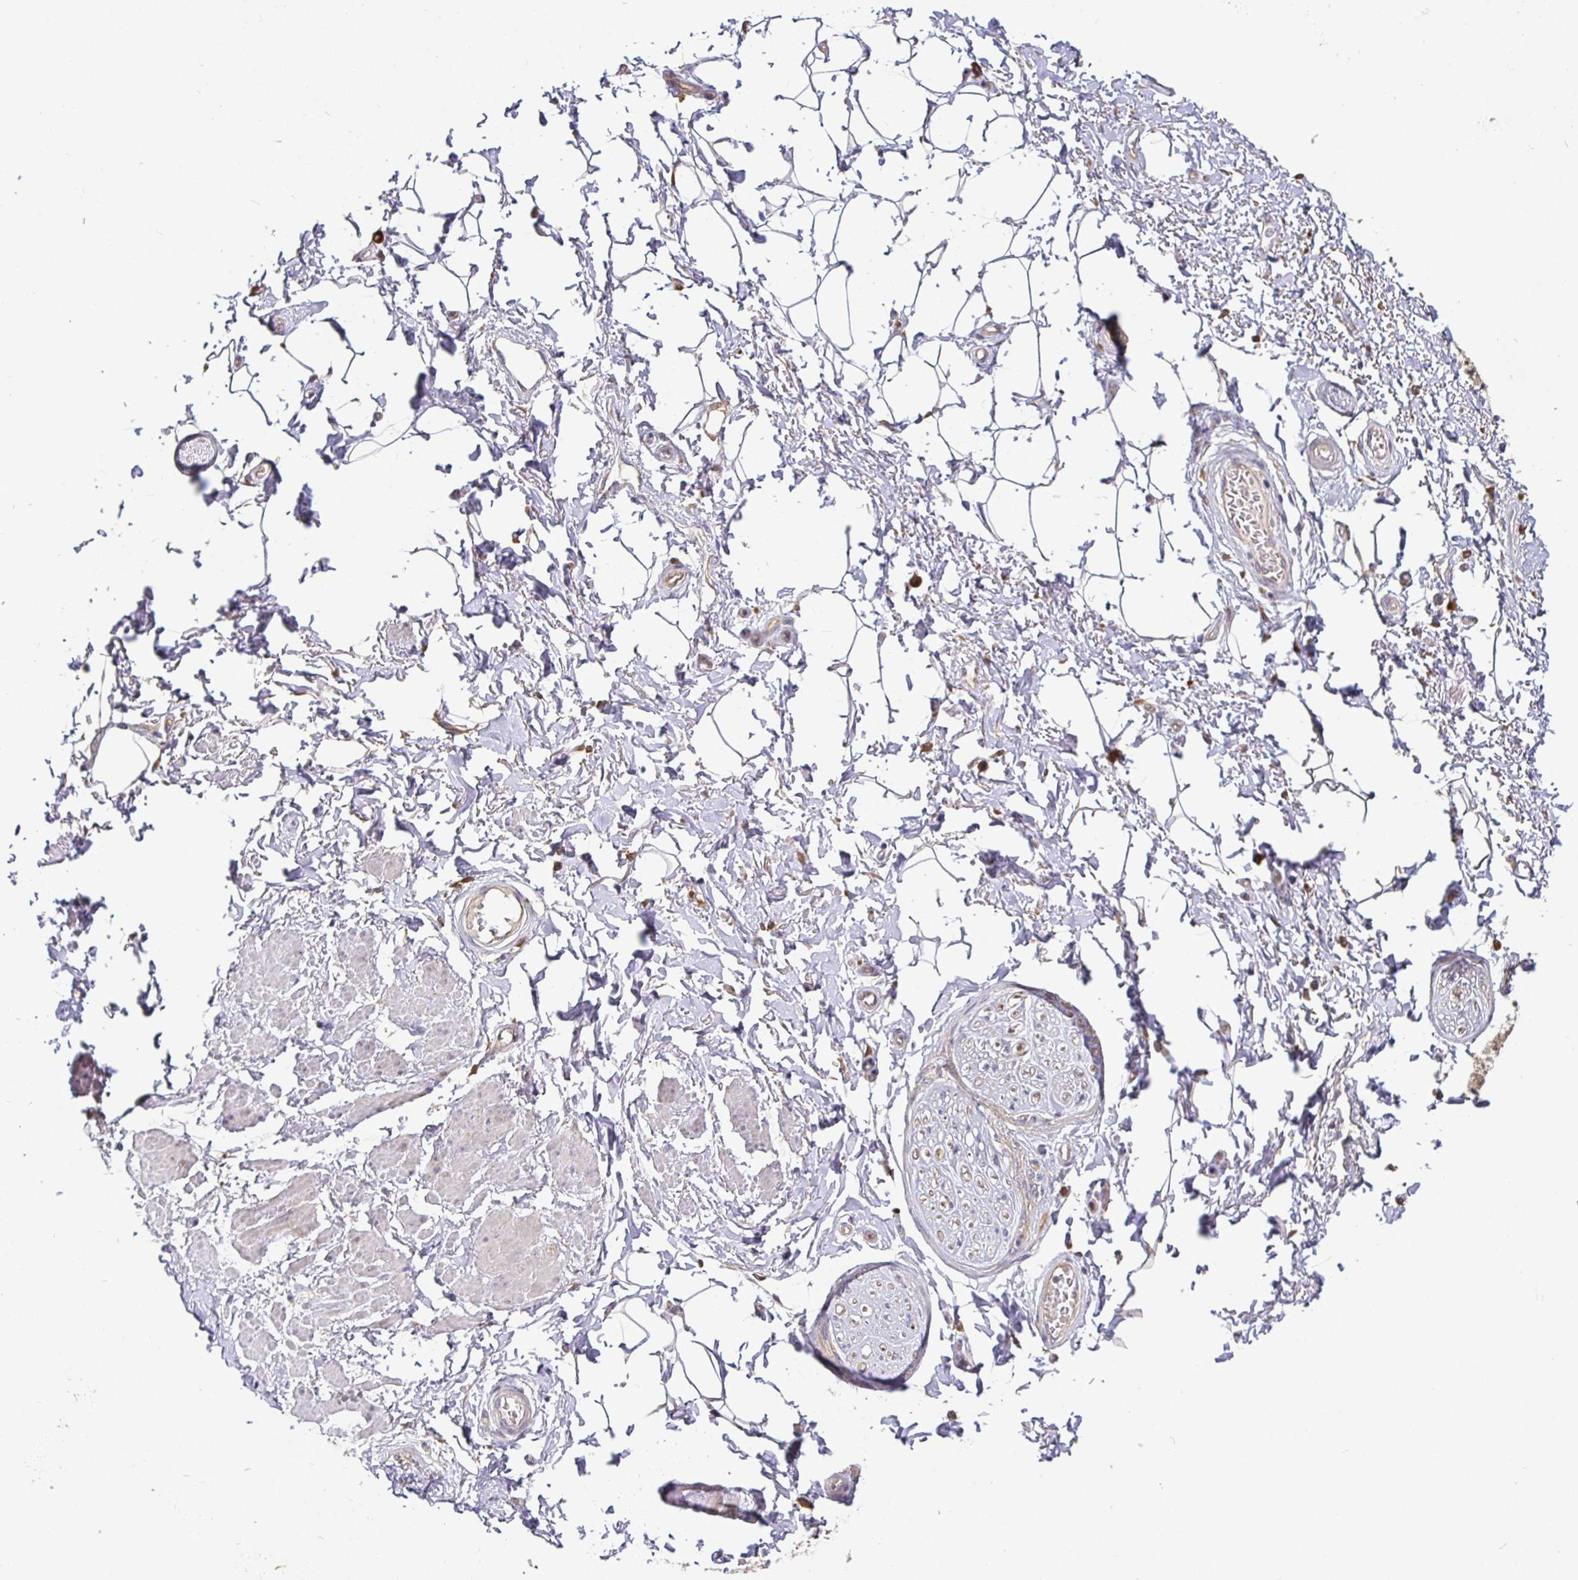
{"staining": {"intensity": "negative", "quantity": "none", "location": "none"}, "tissue": "adipose tissue", "cell_type": "Adipocytes", "image_type": "normal", "snomed": [{"axis": "morphology", "description": "Normal tissue, NOS"}, {"axis": "topography", "description": "Peripheral nerve tissue"}], "caption": "Benign adipose tissue was stained to show a protein in brown. There is no significant positivity in adipocytes. The staining is performed using DAB brown chromogen with nuclei counter-stained in using hematoxylin.", "gene": "SNX8", "patient": {"sex": "male", "age": 51}}